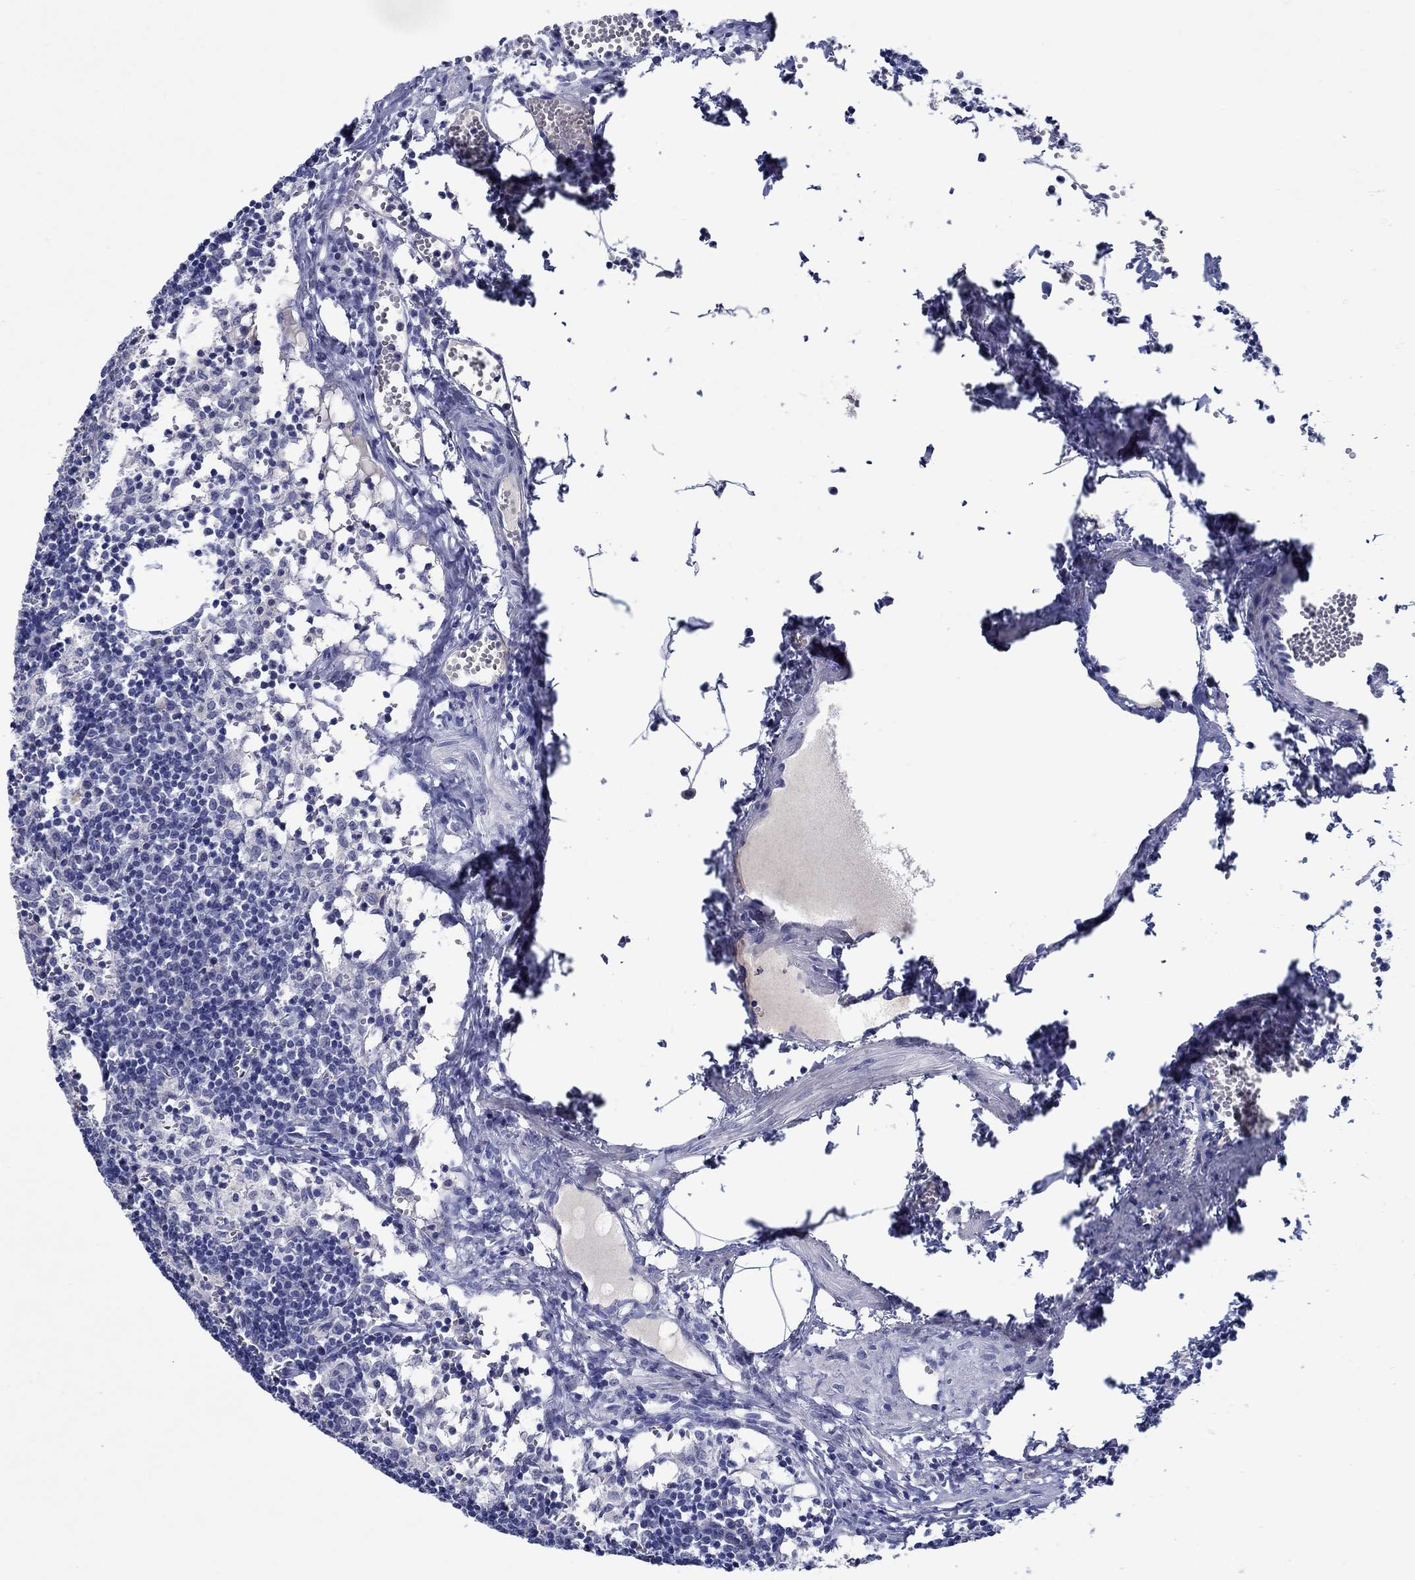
{"staining": {"intensity": "negative", "quantity": "none", "location": "none"}, "tissue": "lymph node", "cell_type": "Germinal center cells", "image_type": "normal", "snomed": [{"axis": "morphology", "description": "Normal tissue, NOS"}, {"axis": "topography", "description": "Lymph node"}], "caption": "A histopathology image of lymph node stained for a protein exhibits no brown staining in germinal center cells.", "gene": "MC2R", "patient": {"sex": "female", "age": 52}}